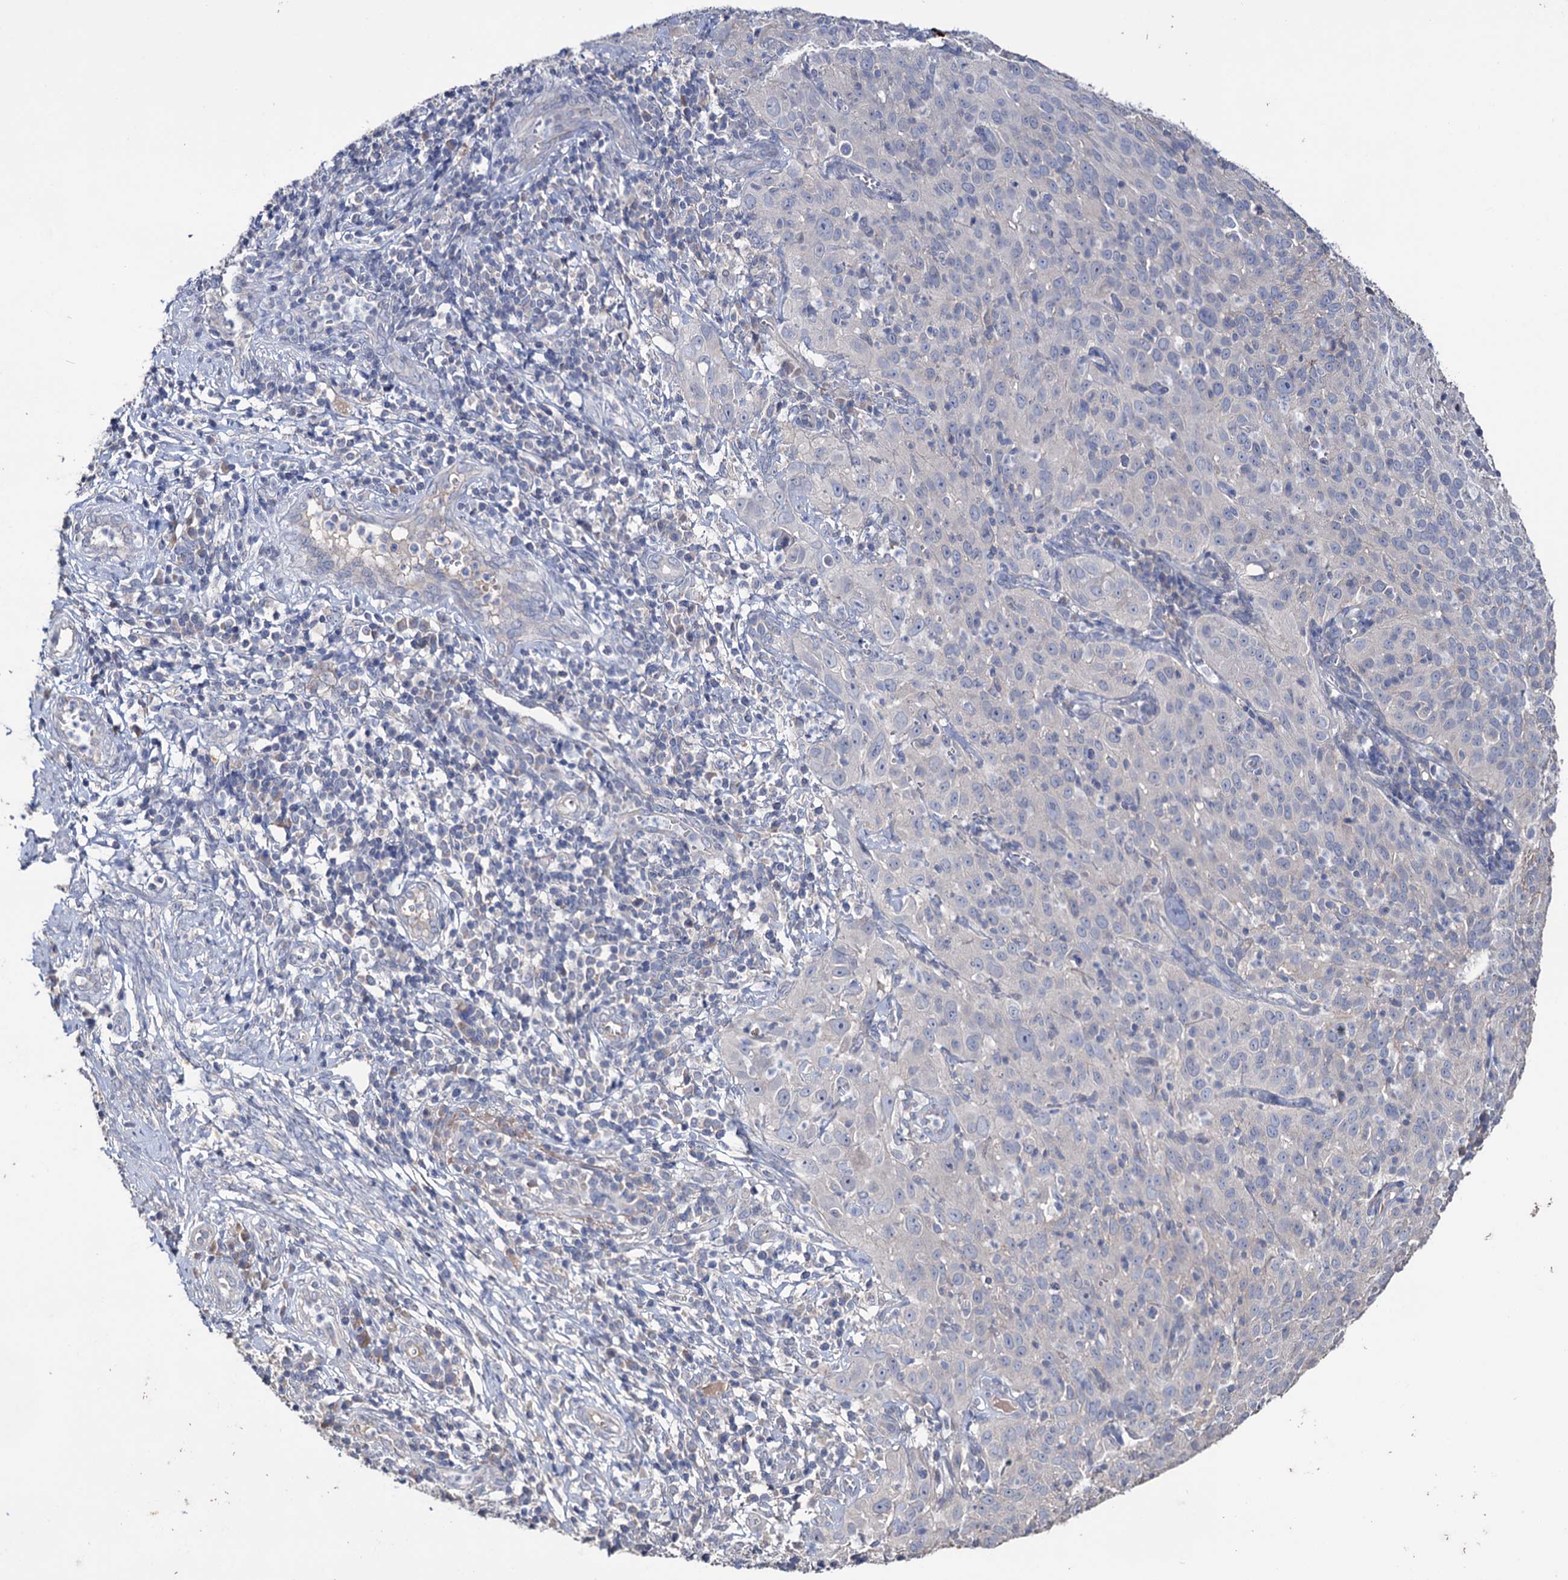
{"staining": {"intensity": "negative", "quantity": "none", "location": "none"}, "tissue": "cervical cancer", "cell_type": "Tumor cells", "image_type": "cancer", "snomed": [{"axis": "morphology", "description": "Squamous cell carcinoma, NOS"}, {"axis": "topography", "description": "Cervix"}], "caption": "Tumor cells show no significant protein positivity in cervical cancer (squamous cell carcinoma). (Immunohistochemistry, brightfield microscopy, high magnification).", "gene": "EPB41L5", "patient": {"sex": "female", "age": 31}}